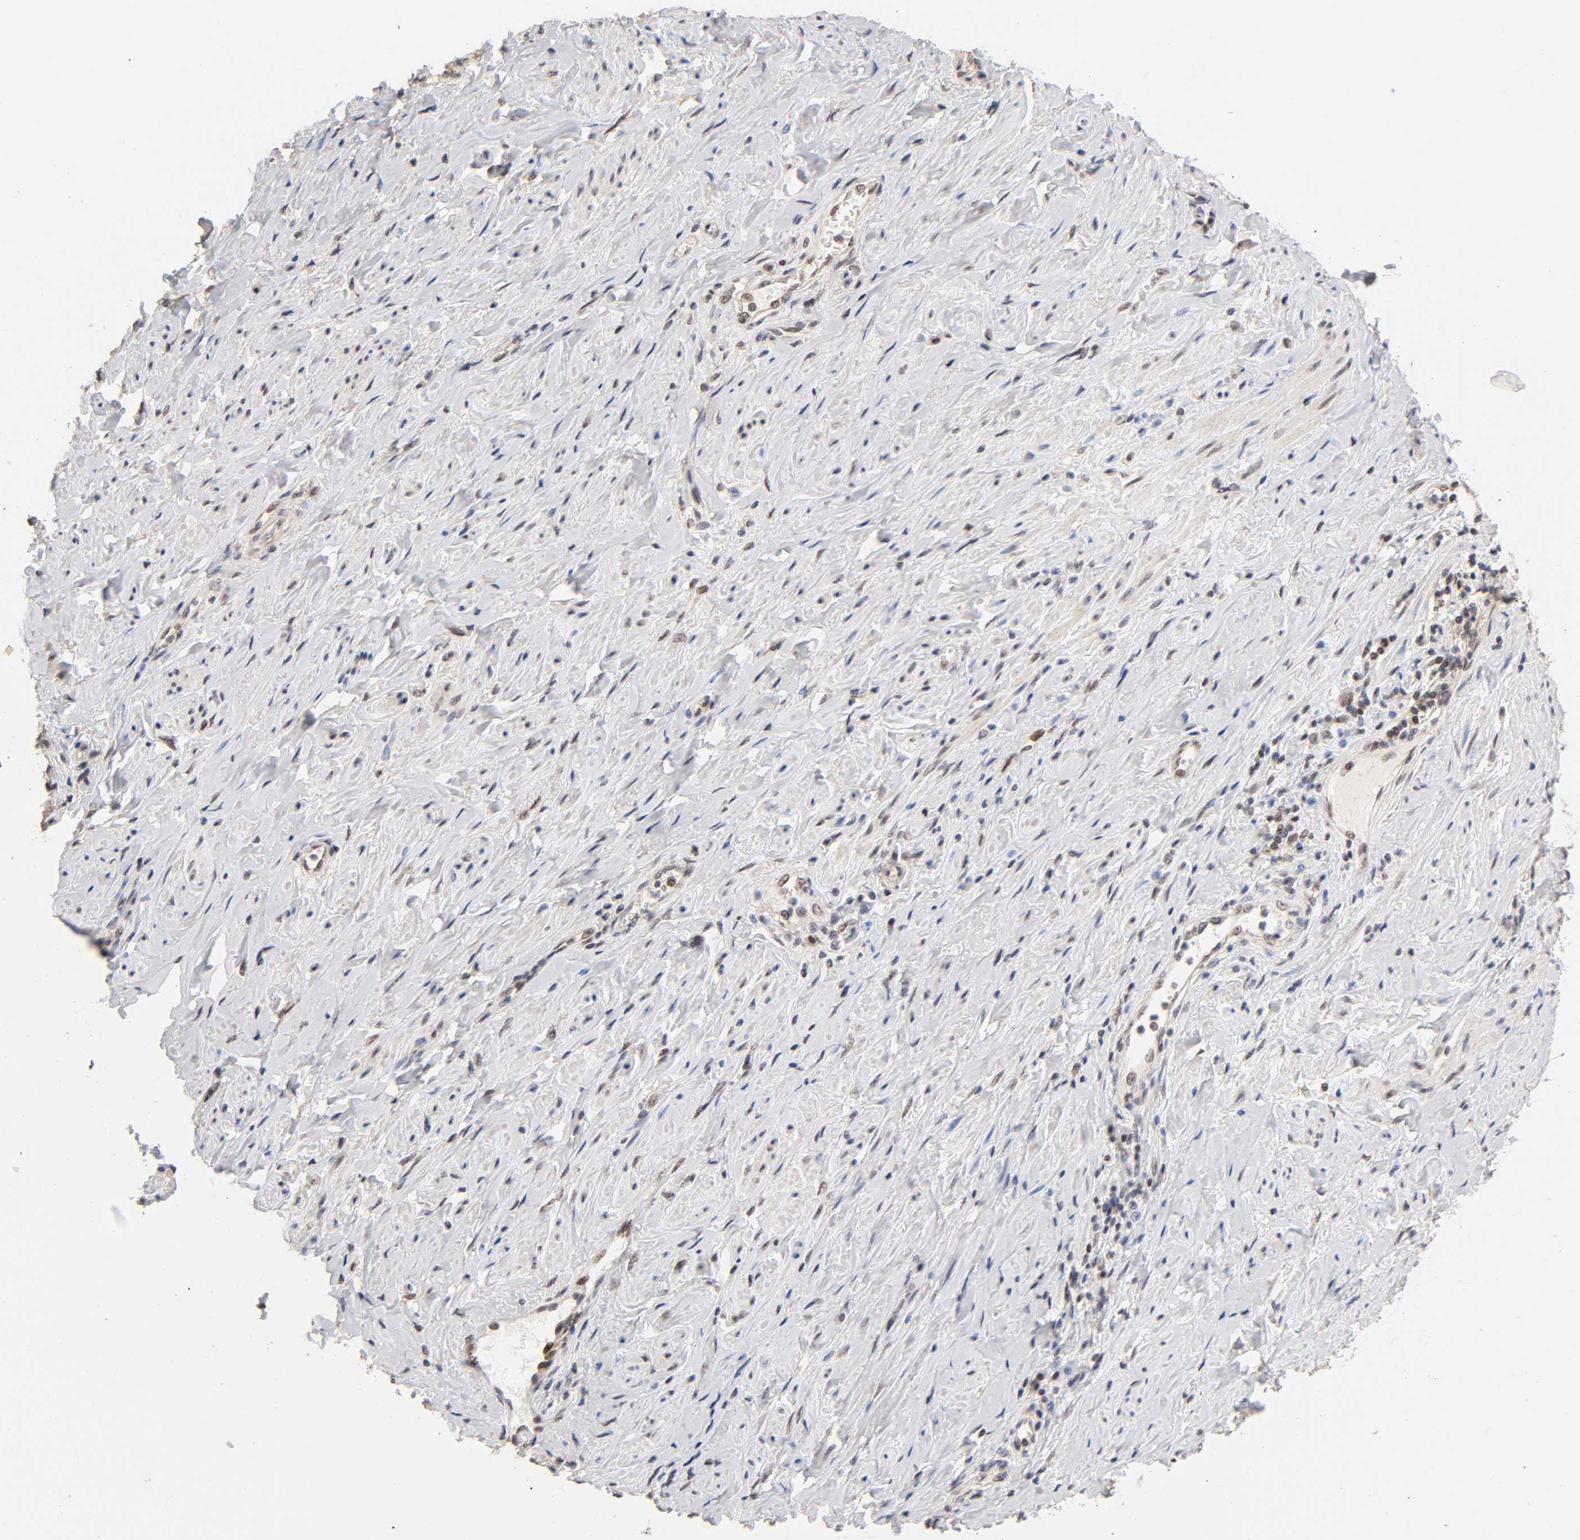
{"staining": {"intensity": "weak", "quantity": "<25%", "location": "nuclear"}, "tissue": "cervical cancer", "cell_type": "Tumor cells", "image_type": "cancer", "snomed": [{"axis": "morphology", "description": "Squamous cell carcinoma, NOS"}, {"axis": "topography", "description": "Cervix"}], "caption": "Tumor cells are negative for brown protein staining in cervical cancer. (DAB immunohistochemistry with hematoxylin counter stain).", "gene": "TP53RK", "patient": {"sex": "female", "age": 53}}